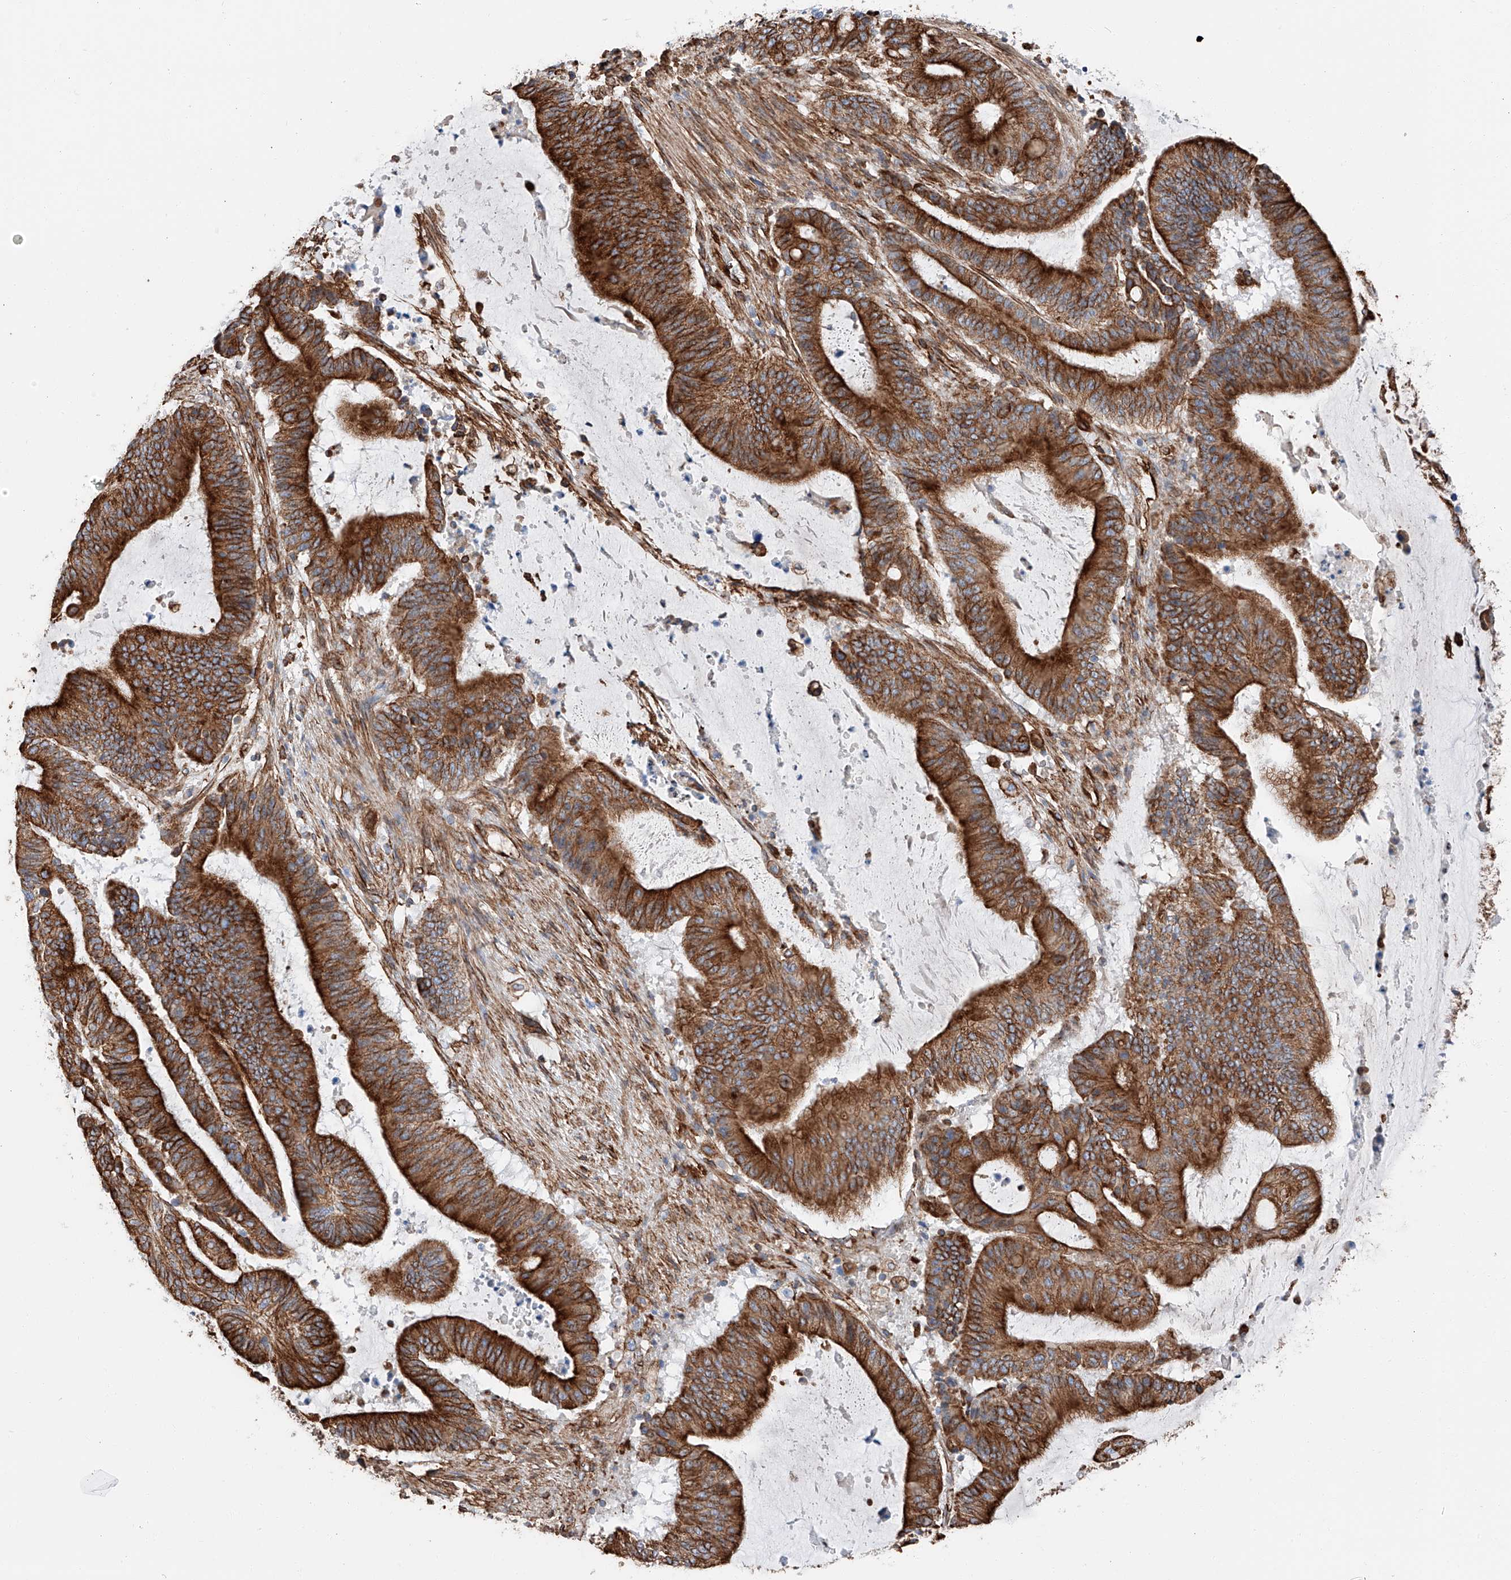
{"staining": {"intensity": "strong", "quantity": ">75%", "location": "cytoplasmic/membranous"}, "tissue": "liver cancer", "cell_type": "Tumor cells", "image_type": "cancer", "snomed": [{"axis": "morphology", "description": "Normal tissue, NOS"}, {"axis": "morphology", "description": "Cholangiocarcinoma"}, {"axis": "topography", "description": "Liver"}, {"axis": "topography", "description": "Peripheral nerve tissue"}], "caption": "Cholangiocarcinoma (liver) was stained to show a protein in brown. There is high levels of strong cytoplasmic/membranous positivity in approximately >75% of tumor cells. (brown staining indicates protein expression, while blue staining denotes nuclei).", "gene": "ZNF804A", "patient": {"sex": "female", "age": 73}}